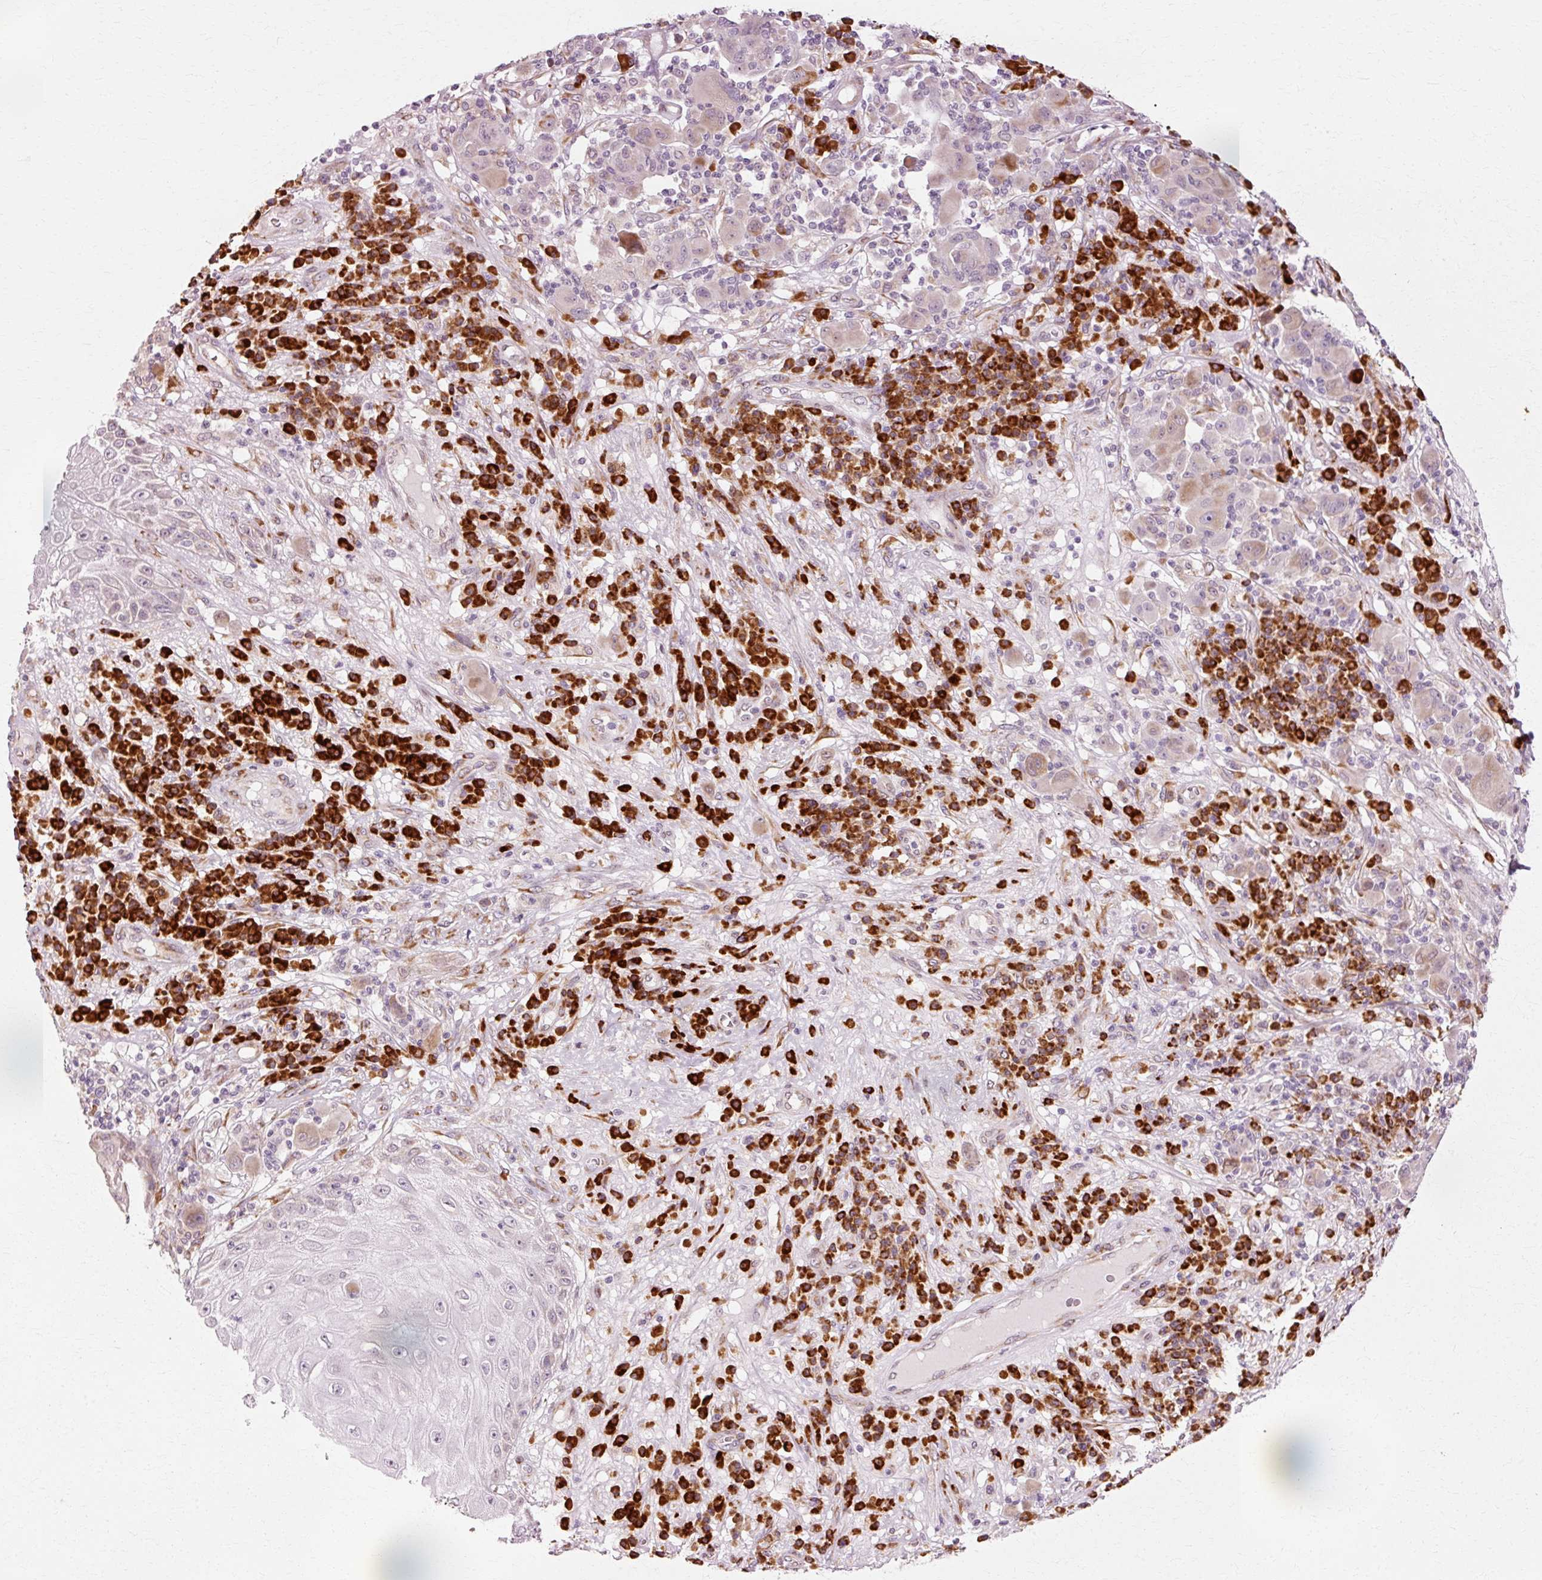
{"staining": {"intensity": "negative", "quantity": "none", "location": "none"}, "tissue": "melanoma", "cell_type": "Tumor cells", "image_type": "cancer", "snomed": [{"axis": "morphology", "description": "Malignant melanoma, NOS"}, {"axis": "topography", "description": "Skin"}], "caption": "This is an immunohistochemistry histopathology image of malignant melanoma. There is no staining in tumor cells.", "gene": "RGPD5", "patient": {"sex": "male", "age": 53}}